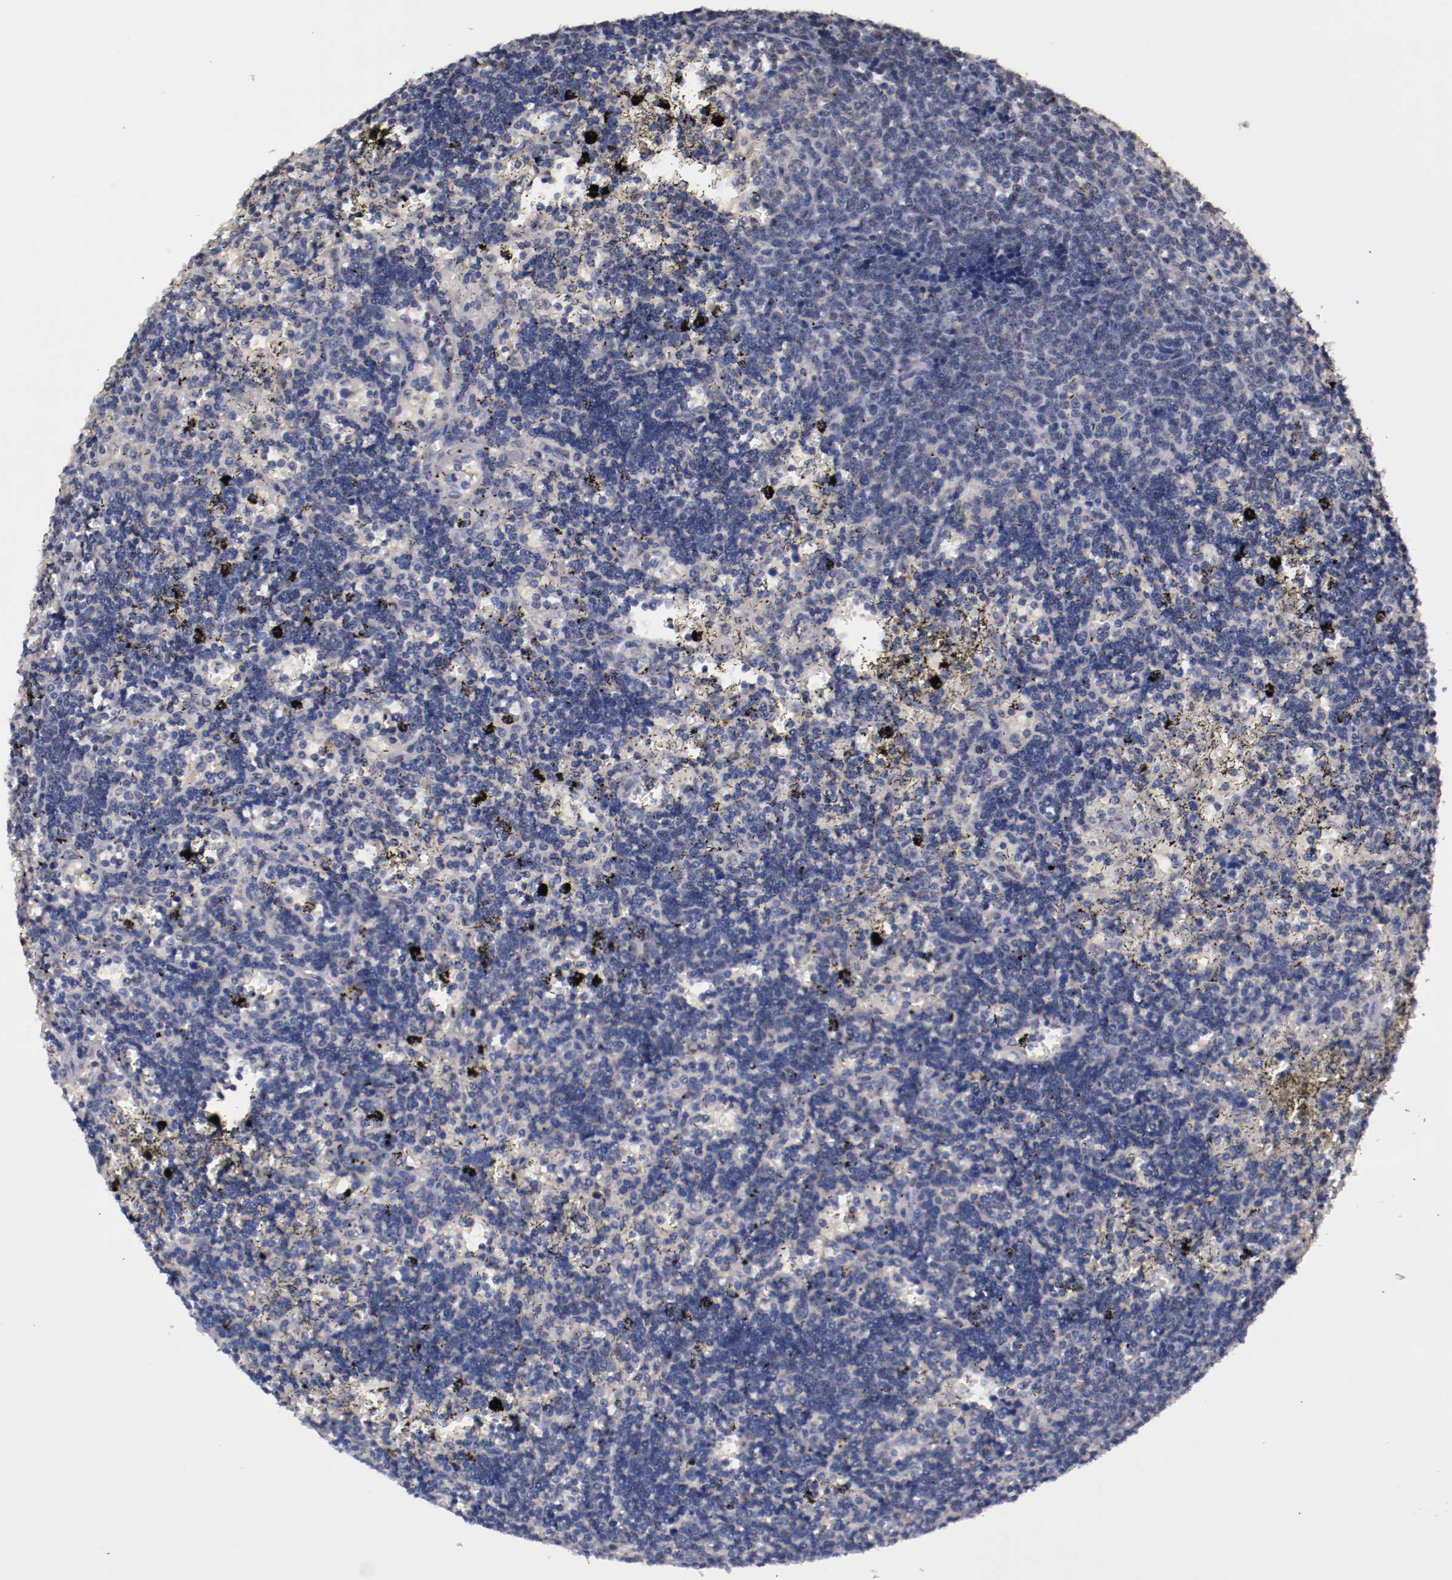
{"staining": {"intensity": "weak", "quantity": "<25%", "location": "cytoplasmic/membranous"}, "tissue": "lymphoma", "cell_type": "Tumor cells", "image_type": "cancer", "snomed": [{"axis": "morphology", "description": "Malignant lymphoma, non-Hodgkin's type, Low grade"}, {"axis": "topography", "description": "Spleen"}], "caption": "Lymphoma was stained to show a protein in brown. There is no significant expression in tumor cells. (Stains: DAB immunohistochemistry (IHC) with hematoxylin counter stain, Microscopy: brightfield microscopy at high magnification).", "gene": "FAM81A", "patient": {"sex": "male", "age": 60}}